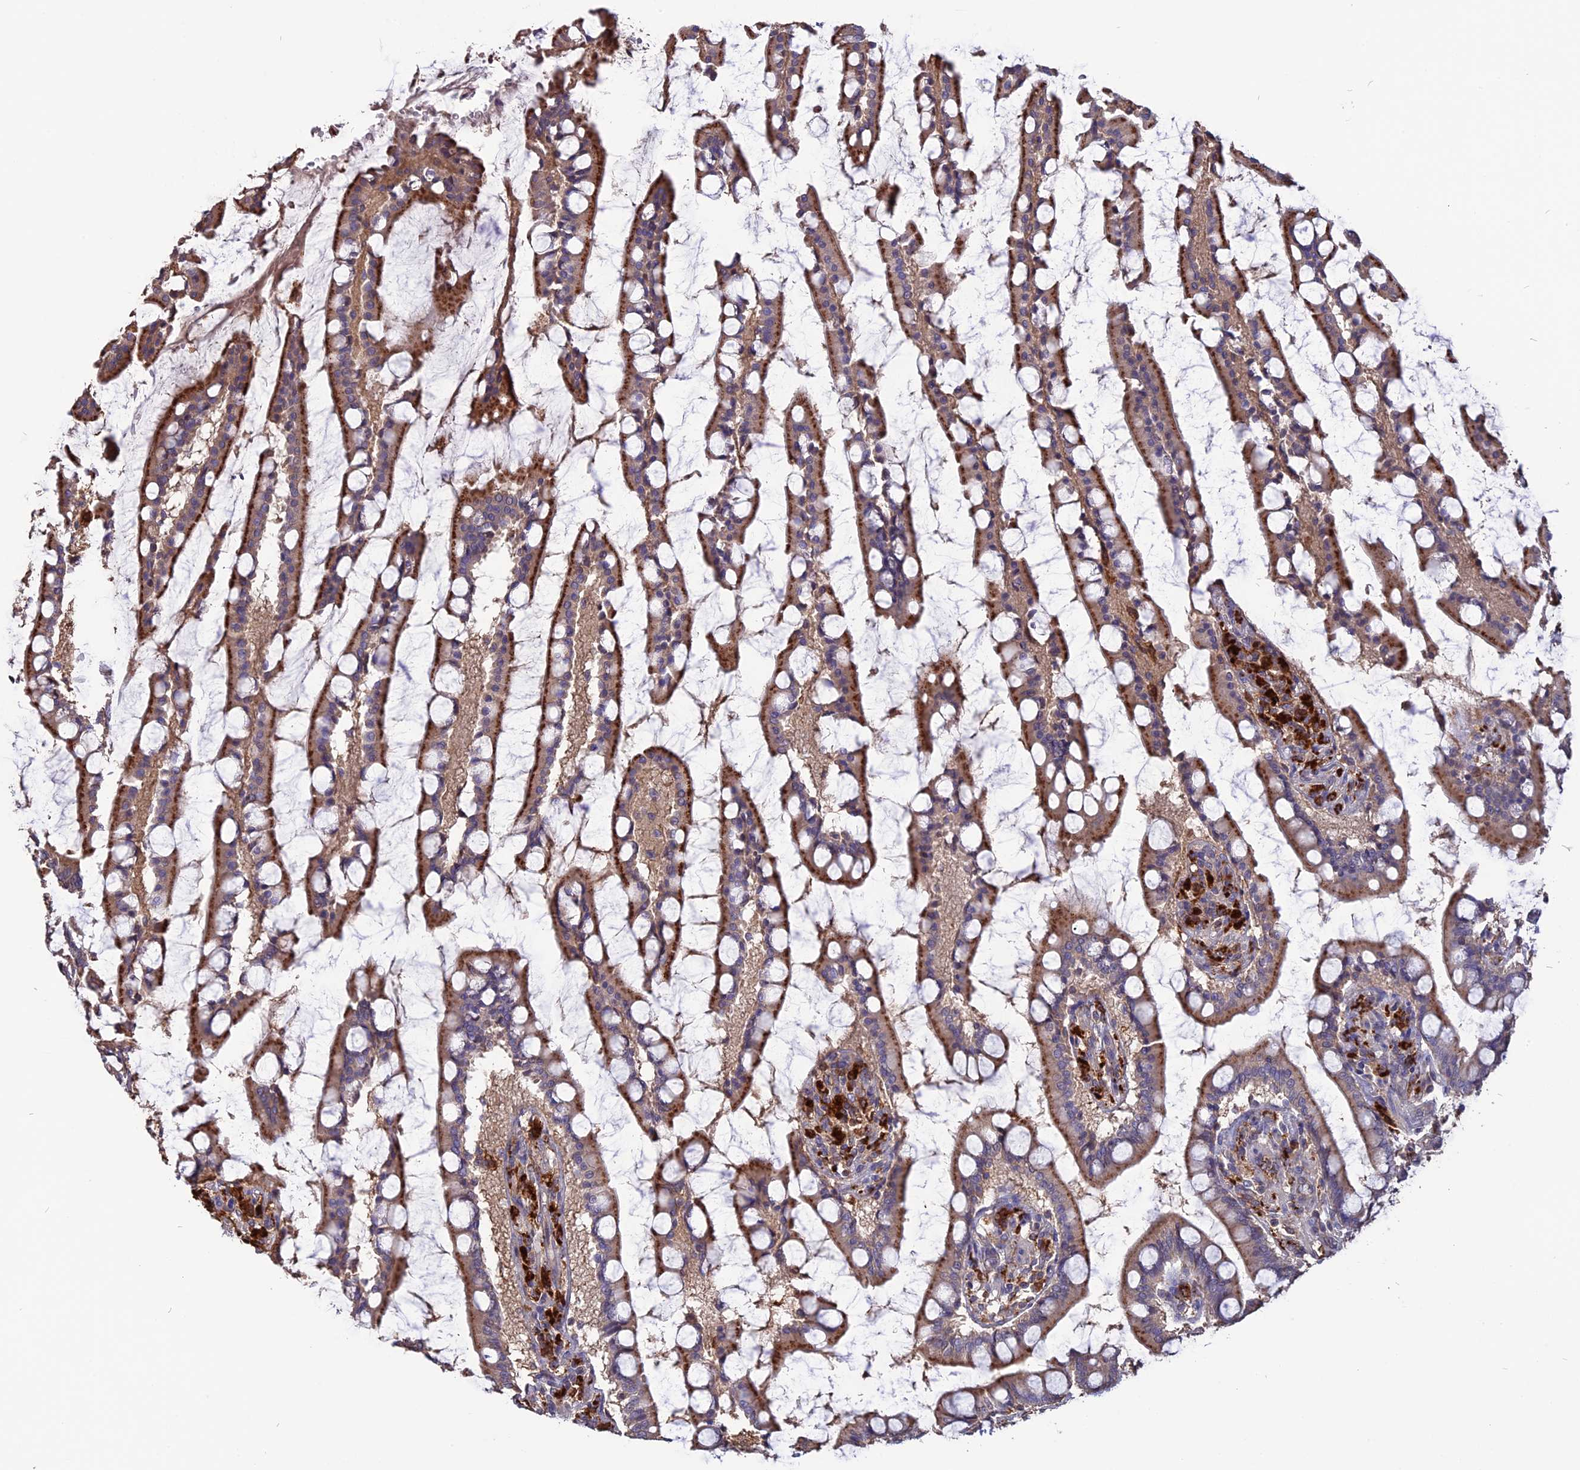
{"staining": {"intensity": "moderate", "quantity": ">75%", "location": "cytoplasmic/membranous"}, "tissue": "small intestine", "cell_type": "Glandular cells", "image_type": "normal", "snomed": [{"axis": "morphology", "description": "Normal tissue, NOS"}, {"axis": "topography", "description": "Small intestine"}], "caption": "Immunohistochemistry (IHC) histopathology image of benign human small intestine stained for a protein (brown), which displays medium levels of moderate cytoplasmic/membranous positivity in approximately >75% of glandular cells.", "gene": "CARMIL2", "patient": {"sex": "male", "age": 52}}